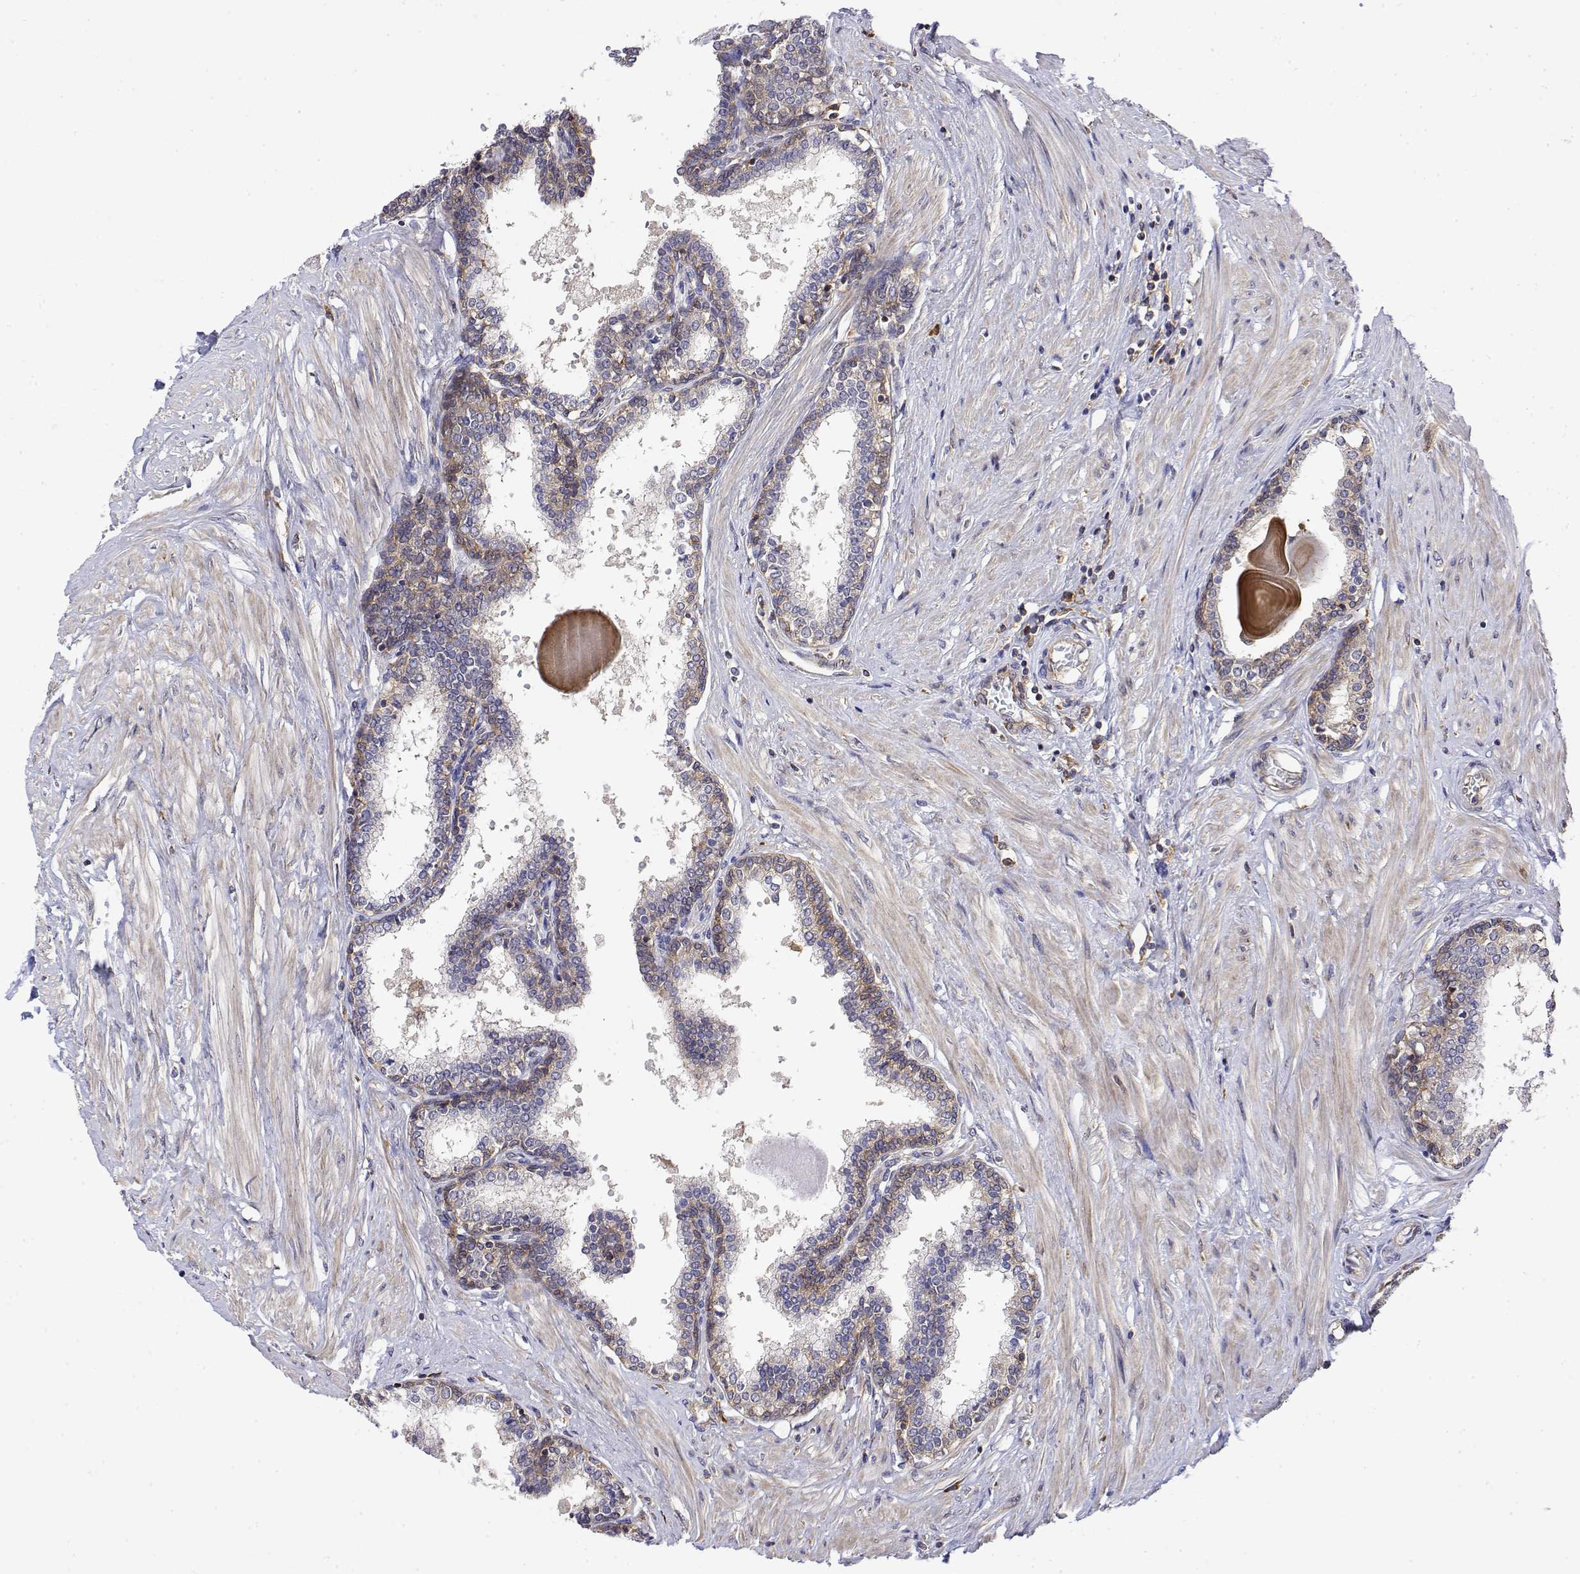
{"staining": {"intensity": "weak", "quantity": "25%-75%", "location": "cytoplasmic/membranous"}, "tissue": "prostate", "cell_type": "Glandular cells", "image_type": "normal", "snomed": [{"axis": "morphology", "description": "Normal tissue, NOS"}, {"axis": "topography", "description": "Prostate"}], "caption": "A low amount of weak cytoplasmic/membranous expression is present in about 25%-75% of glandular cells in normal prostate.", "gene": "EEF1G", "patient": {"sex": "male", "age": 55}}